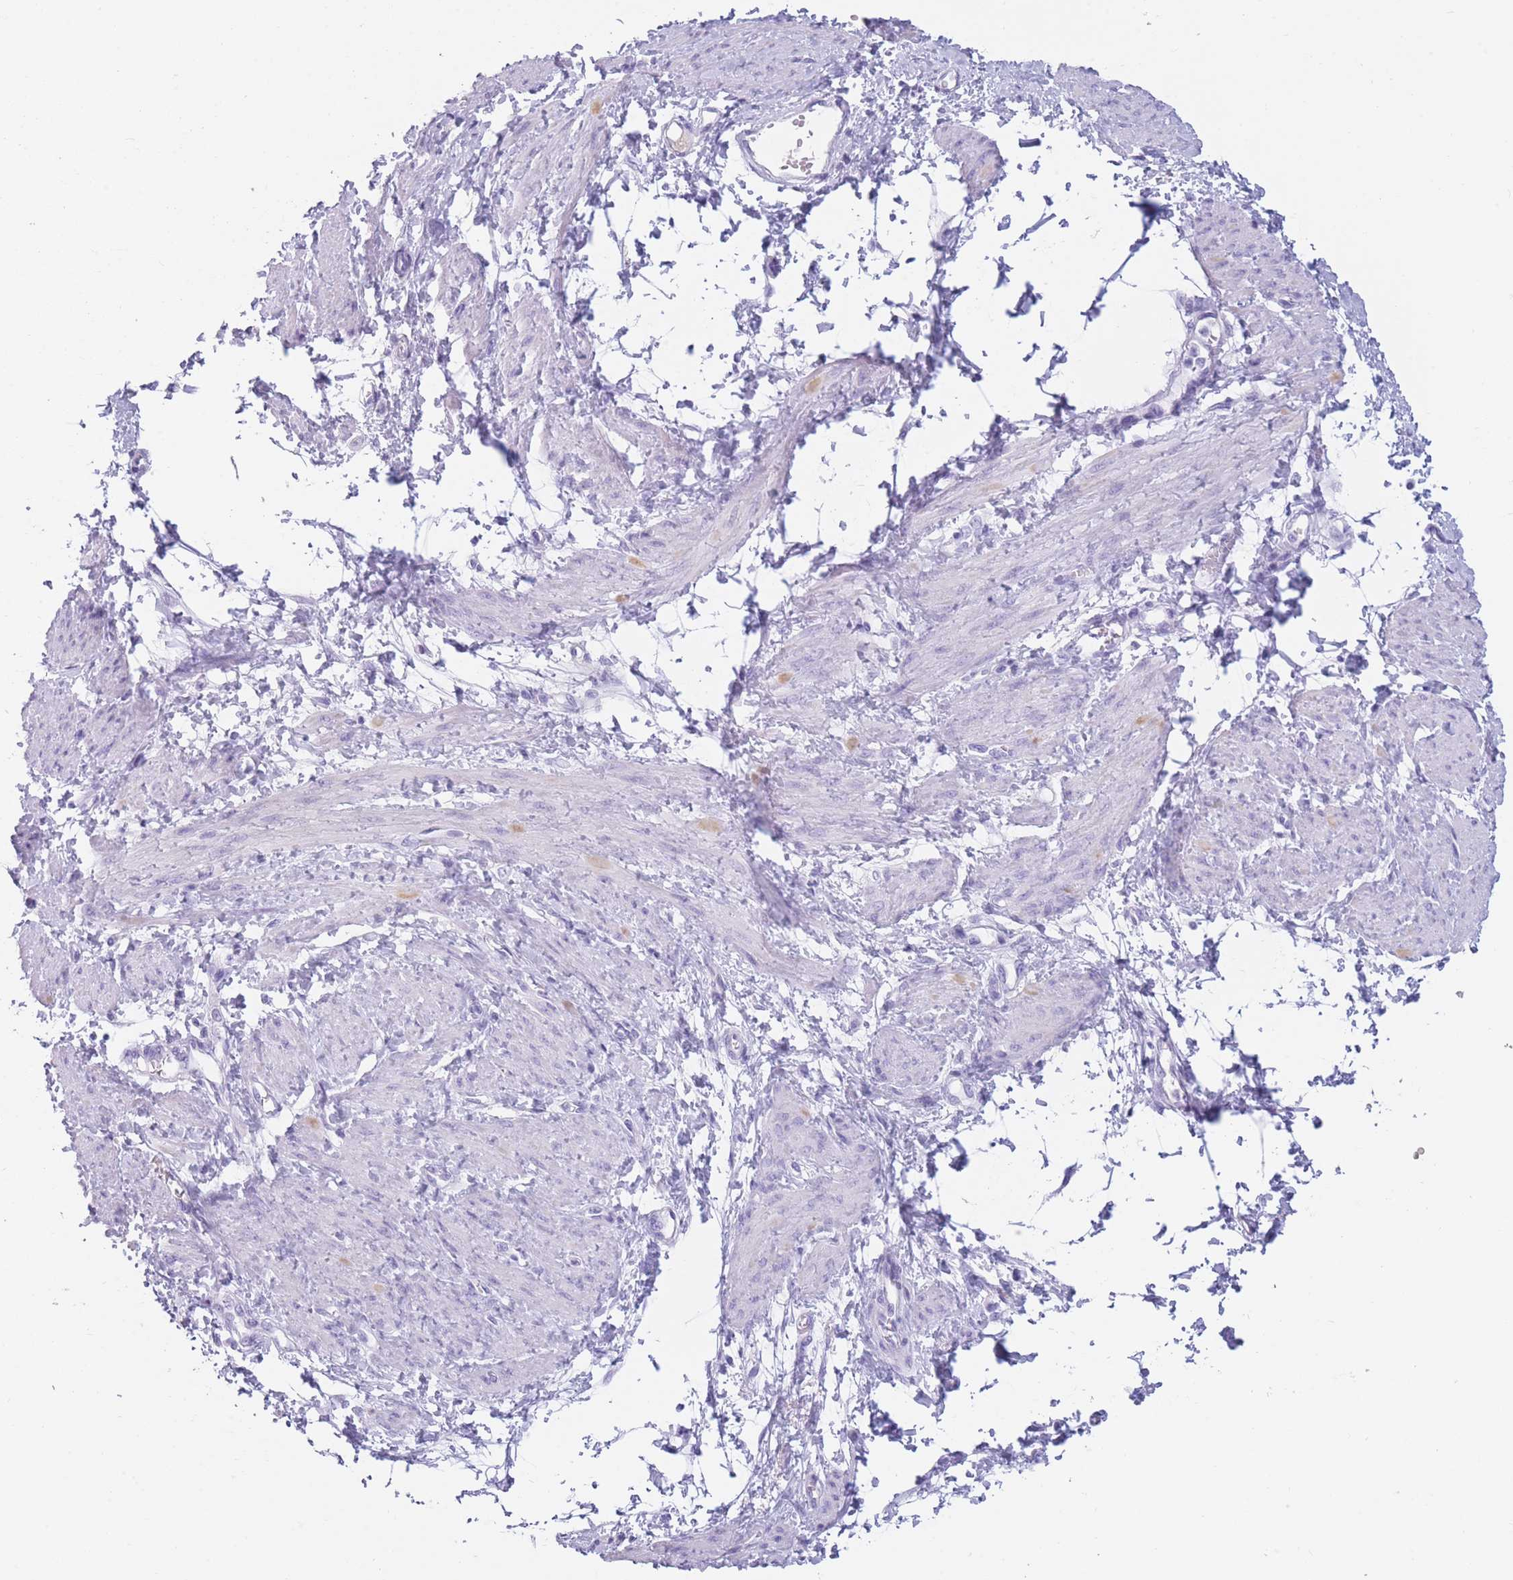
{"staining": {"intensity": "negative", "quantity": "none", "location": "none"}, "tissue": "smooth muscle", "cell_type": "Smooth muscle cells", "image_type": "normal", "snomed": [{"axis": "morphology", "description": "Normal tissue, NOS"}, {"axis": "topography", "description": "Smooth muscle"}, {"axis": "topography", "description": "Uterus"}], "caption": "This is an IHC photomicrograph of unremarkable smooth muscle. There is no staining in smooth muscle cells.", "gene": "TNFSF11", "patient": {"sex": "female", "age": 39}}